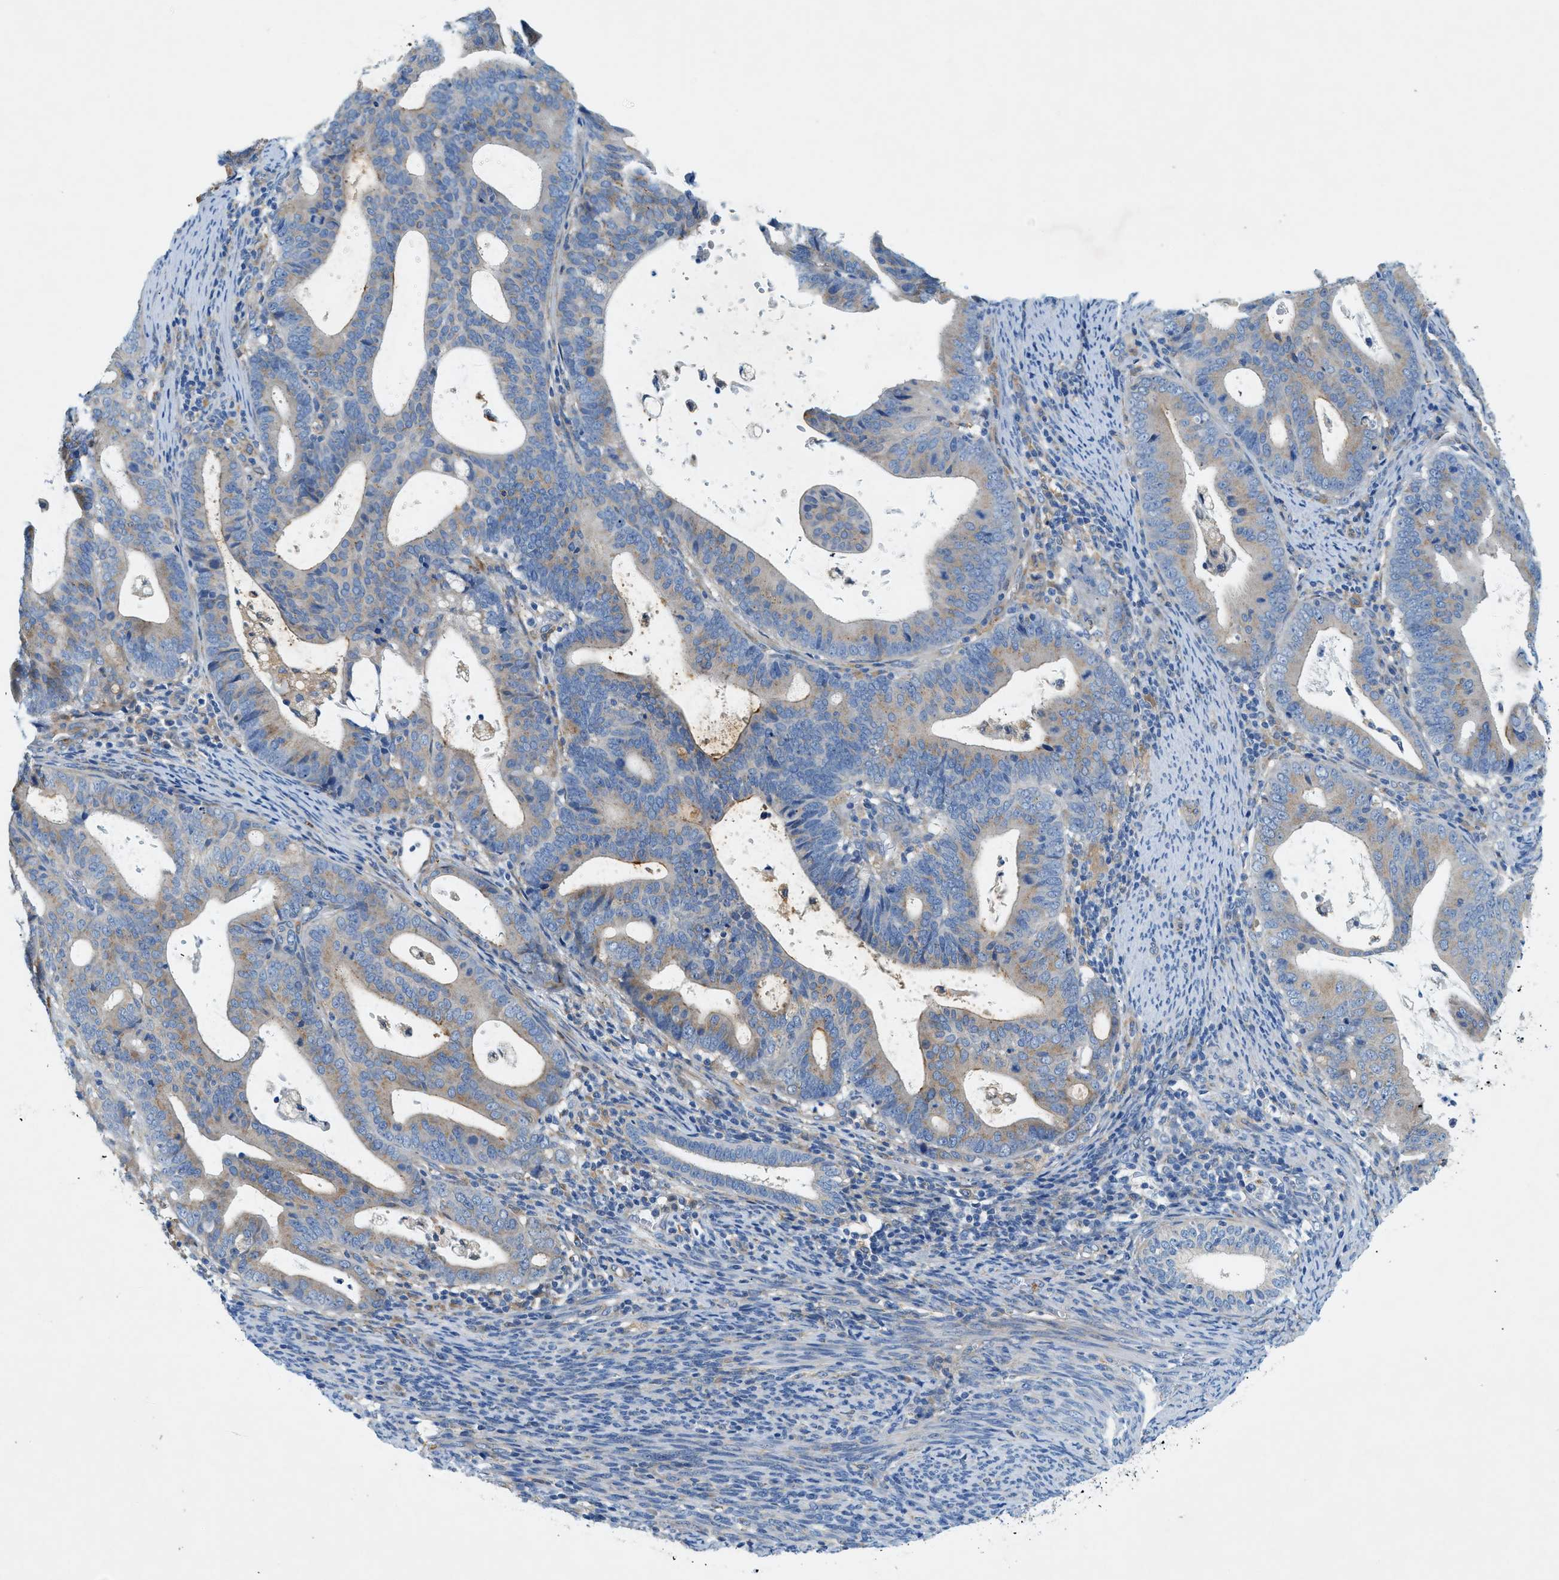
{"staining": {"intensity": "weak", "quantity": "25%-75%", "location": "cytoplasmic/membranous"}, "tissue": "endometrial cancer", "cell_type": "Tumor cells", "image_type": "cancer", "snomed": [{"axis": "morphology", "description": "Adenocarcinoma, NOS"}, {"axis": "topography", "description": "Uterus"}], "caption": "Immunohistochemical staining of human adenocarcinoma (endometrial) exhibits weak cytoplasmic/membranous protein expression in approximately 25%-75% of tumor cells. Nuclei are stained in blue.", "gene": "ZDHHC13", "patient": {"sex": "female", "age": 83}}